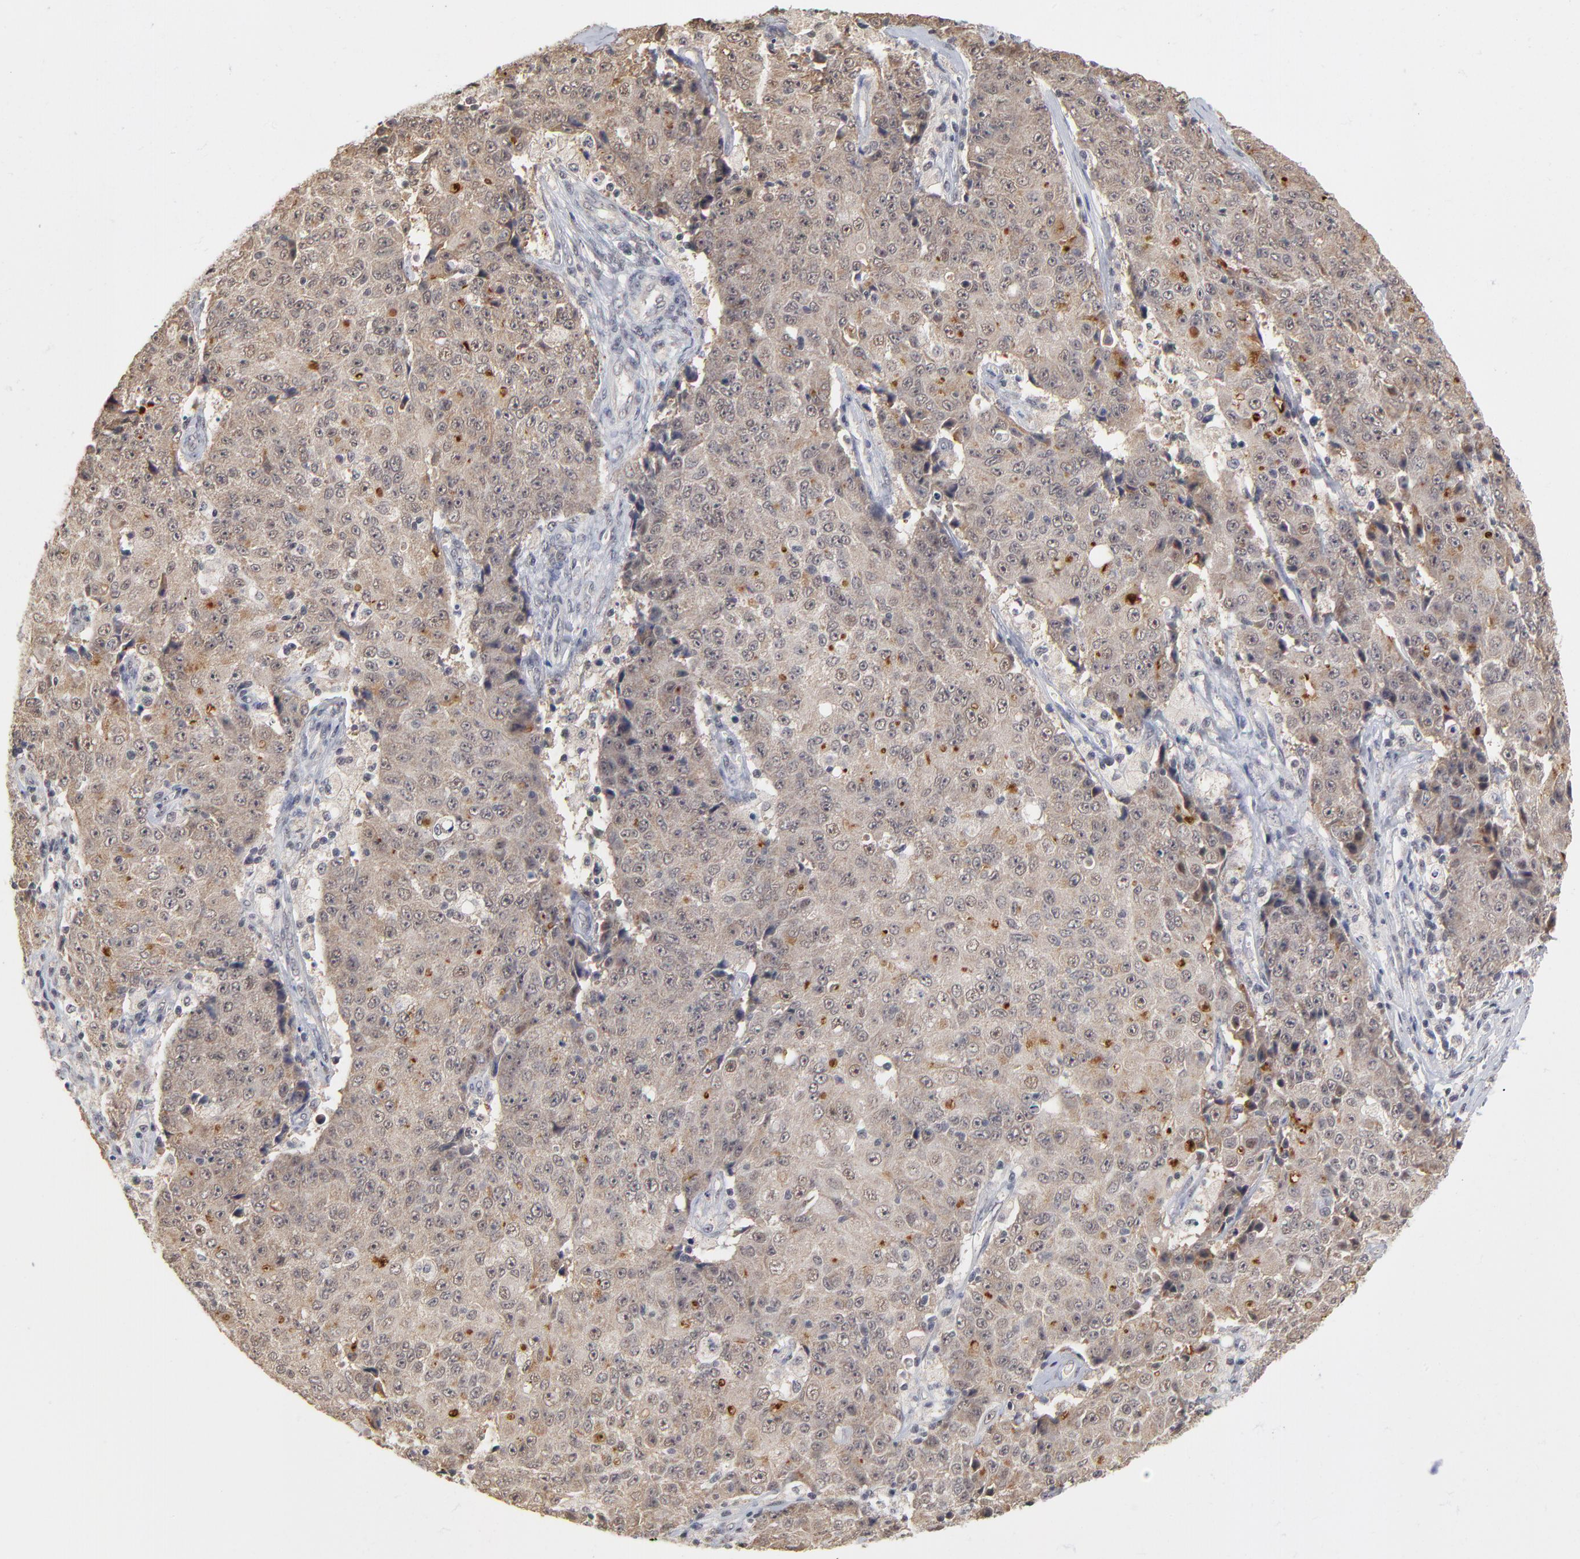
{"staining": {"intensity": "moderate", "quantity": ">75%", "location": "cytoplasmic/membranous"}, "tissue": "ovarian cancer", "cell_type": "Tumor cells", "image_type": "cancer", "snomed": [{"axis": "morphology", "description": "Carcinoma, endometroid"}, {"axis": "topography", "description": "Ovary"}], "caption": "Approximately >75% of tumor cells in human ovarian endometroid carcinoma show moderate cytoplasmic/membranous protein positivity as visualized by brown immunohistochemical staining.", "gene": "WSB1", "patient": {"sex": "female", "age": 42}}